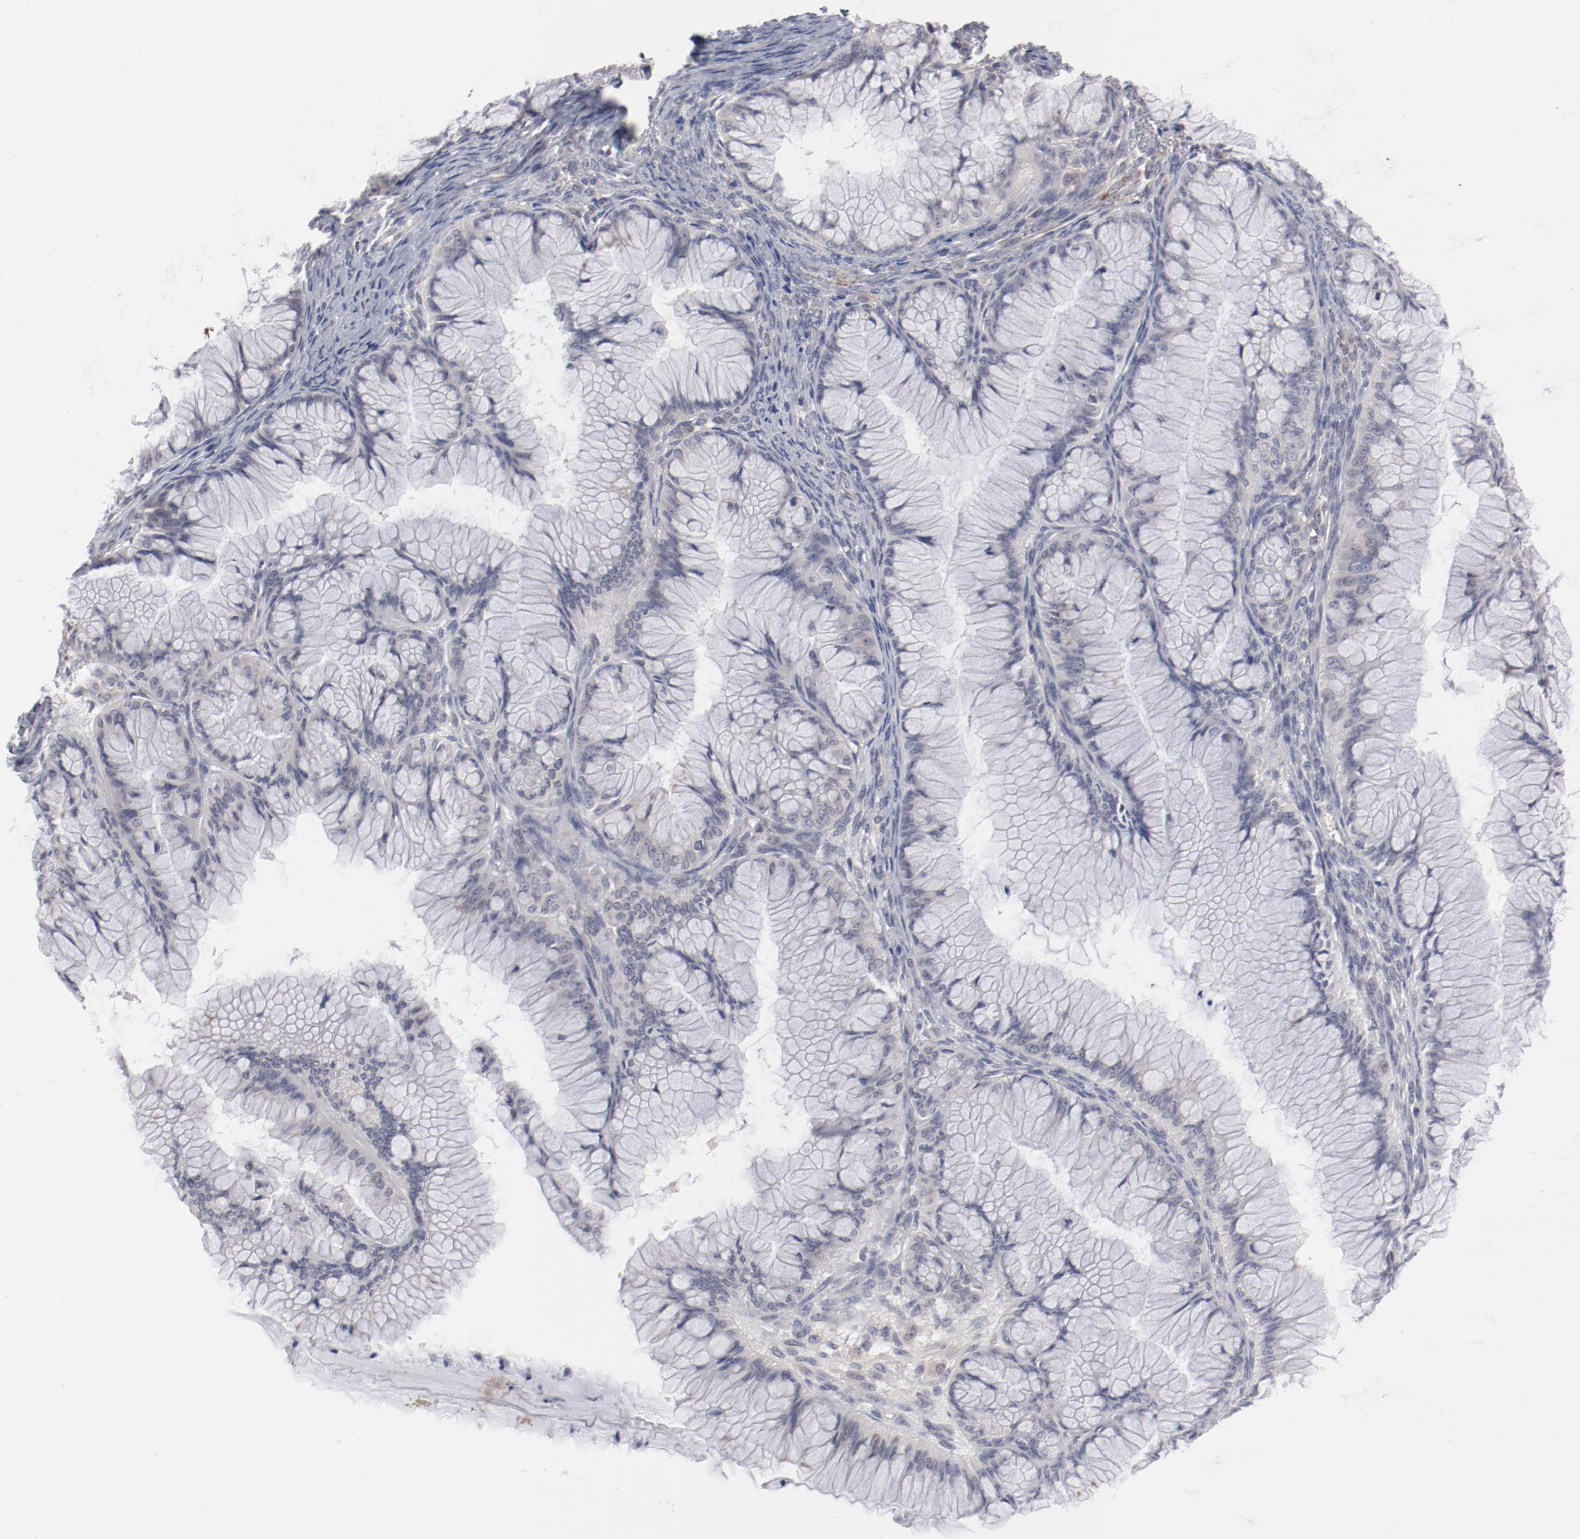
{"staining": {"intensity": "negative", "quantity": "none", "location": "none"}, "tissue": "ovarian cancer", "cell_type": "Tumor cells", "image_type": "cancer", "snomed": [{"axis": "morphology", "description": "Cystadenocarcinoma, mucinous, NOS"}, {"axis": "topography", "description": "Ovary"}], "caption": "A high-resolution photomicrograph shows IHC staining of mucinous cystadenocarcinoma (ovarian), which displays no significant staining in tumor cells.", "gene": "SH3BGR", "patient": {"sex": "female", "age": 63}}